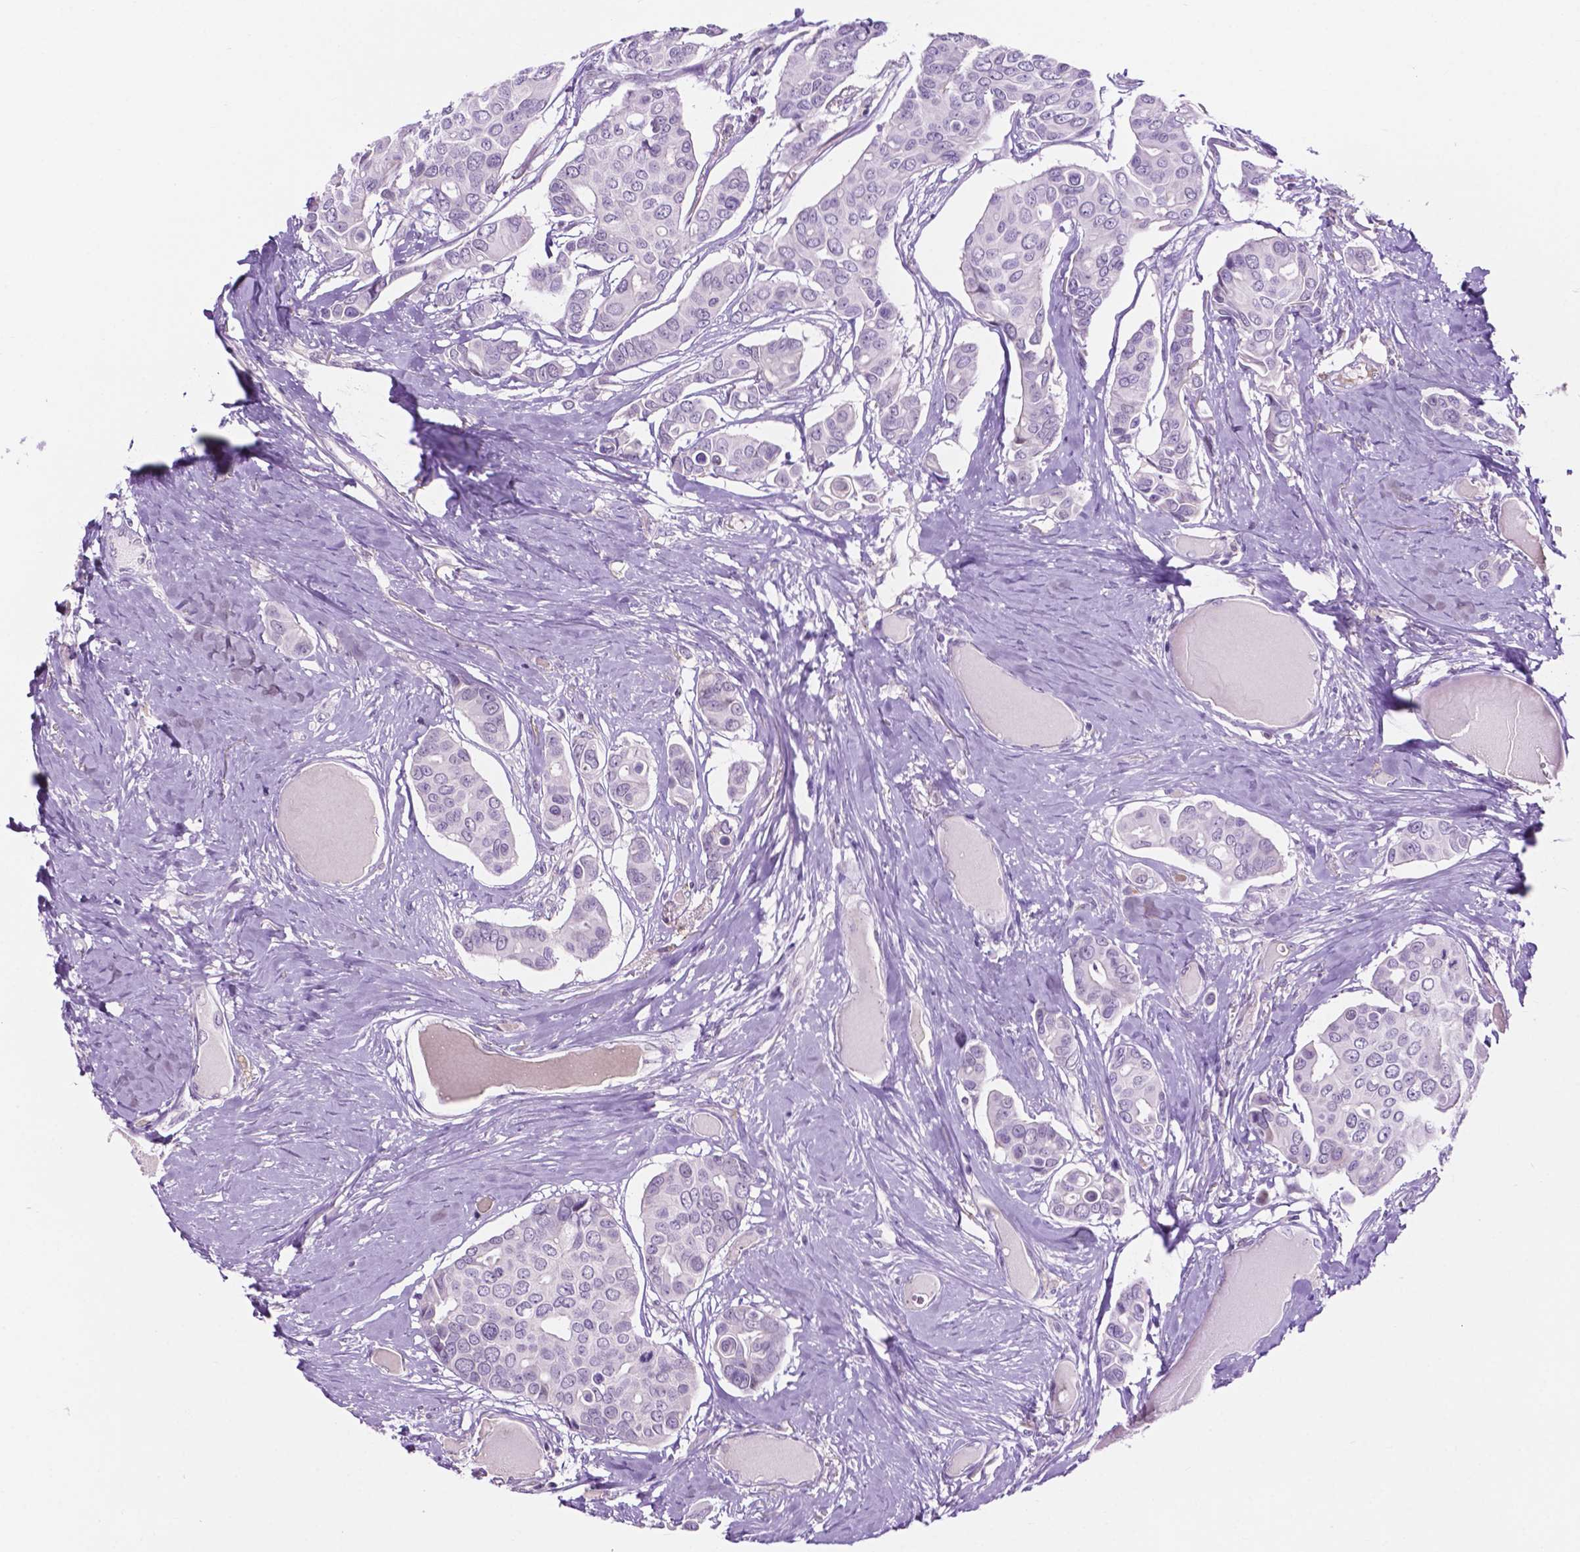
{"staining": {"intensity": "negative", "quantity": "none", "location": "none"}, "tissue": "breast cancer", "cell_type": "Tumor cells", "image_type": "cancer", "snomed": [{"axis": "morphology", "description": "Duct carcinoma"}, {"axis": "topography", "description": "Breast"}], "caption": "IHC photomicrograph of invasive ductal carcinoma (breast) stained for a protein (brown), which exhibits no positivity in tumor cells.", "gene": "ACY3", "patient": {"sex": "female", "age": 54}}